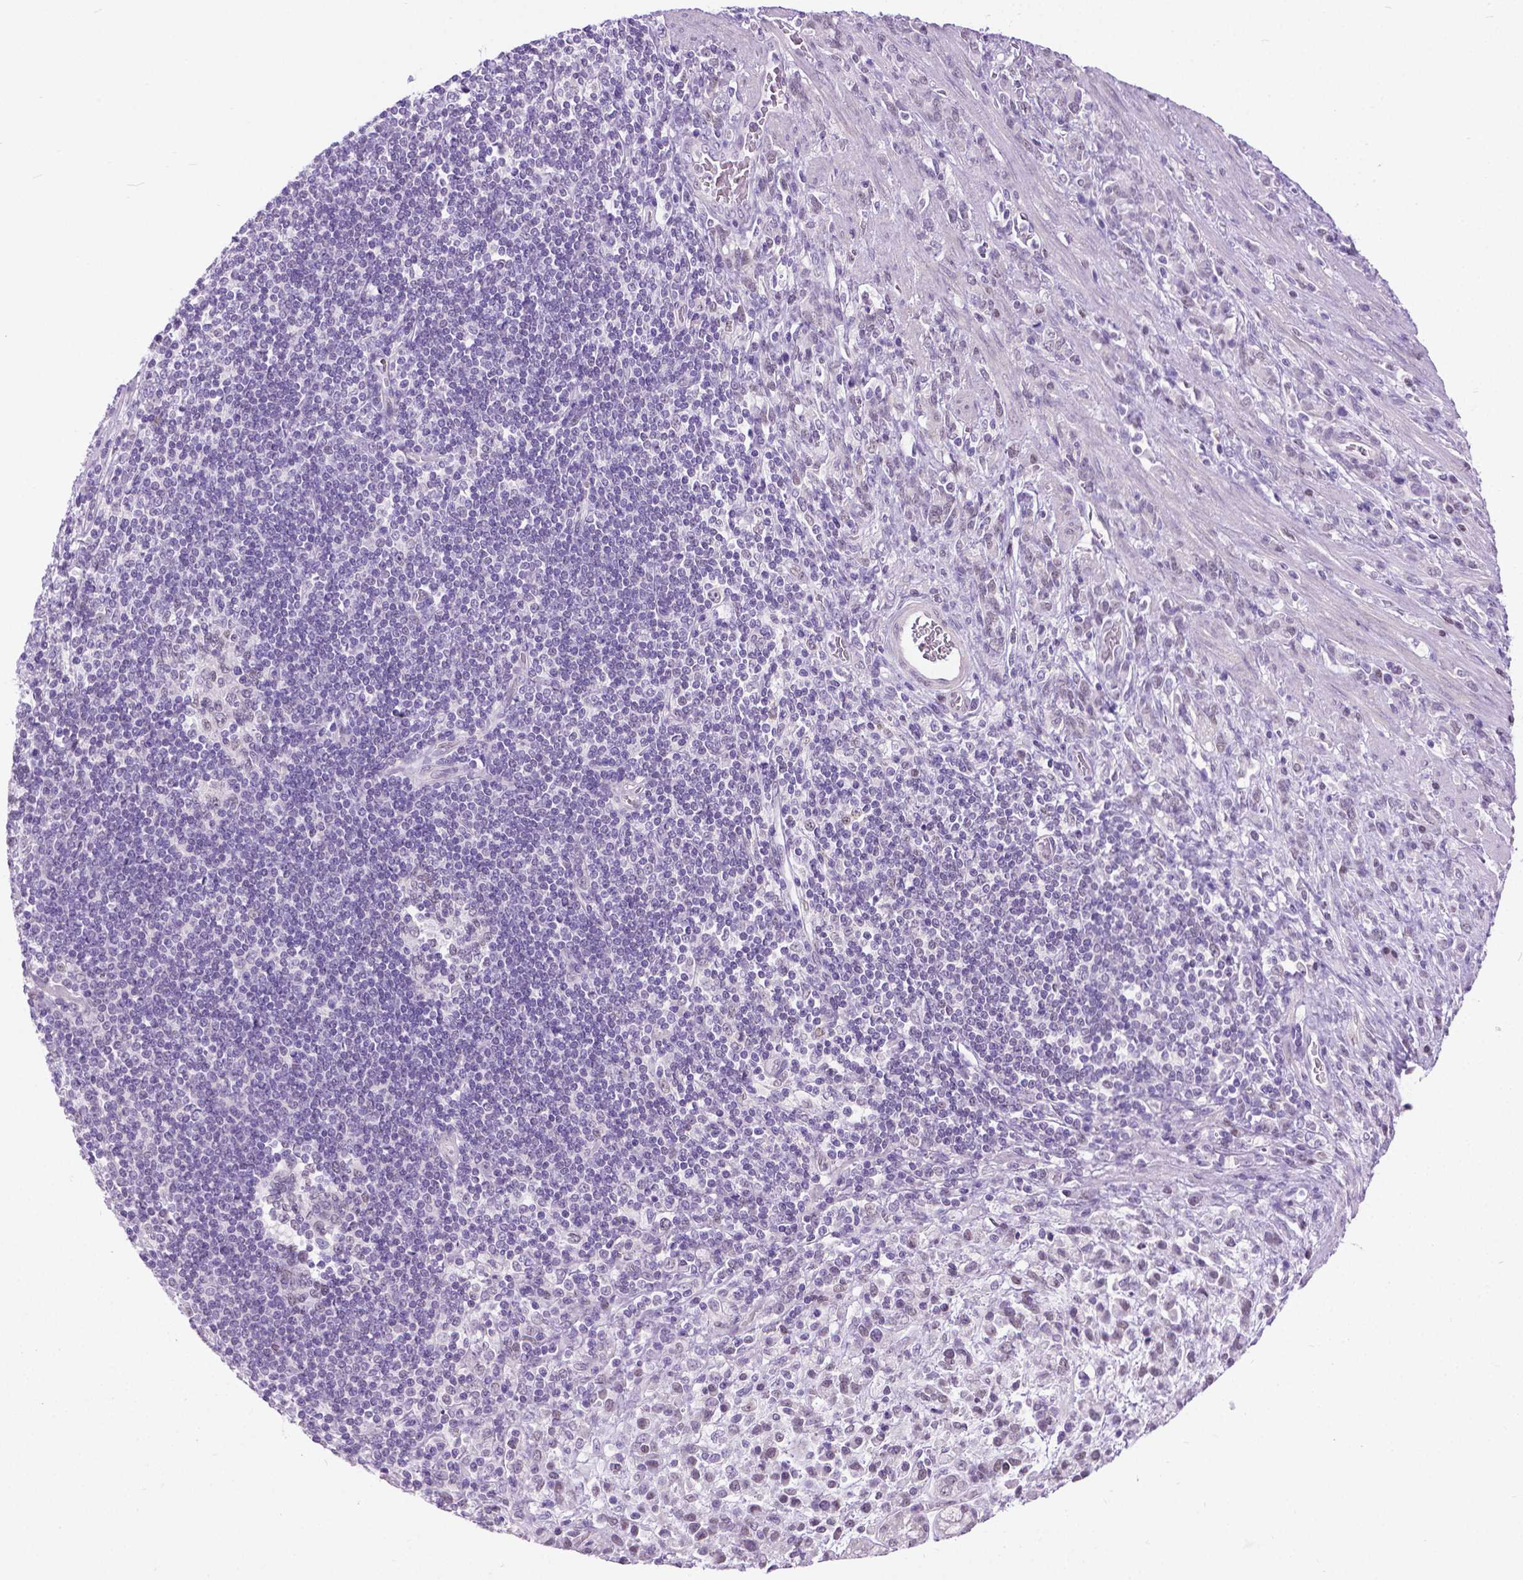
{"staining": {"intensity": "negative", "quantity": "none", "location": "none"}, "tissue": "stomach cancer", "cell_type": "Tumor cells", "image_type": "cancer", "snomed": [{"axis": "morphology", "description": "Adenocarcinoma, NOS"}, {"axis": "topography", "description": "Stomach"}], "caption": "Immunohistochemistry of stomach cancer (adenocarcinoma) demonstrates no staining in tumor cells.", "gene": "APCDD1L", "patient": {"sex": "female", "age": 57}}